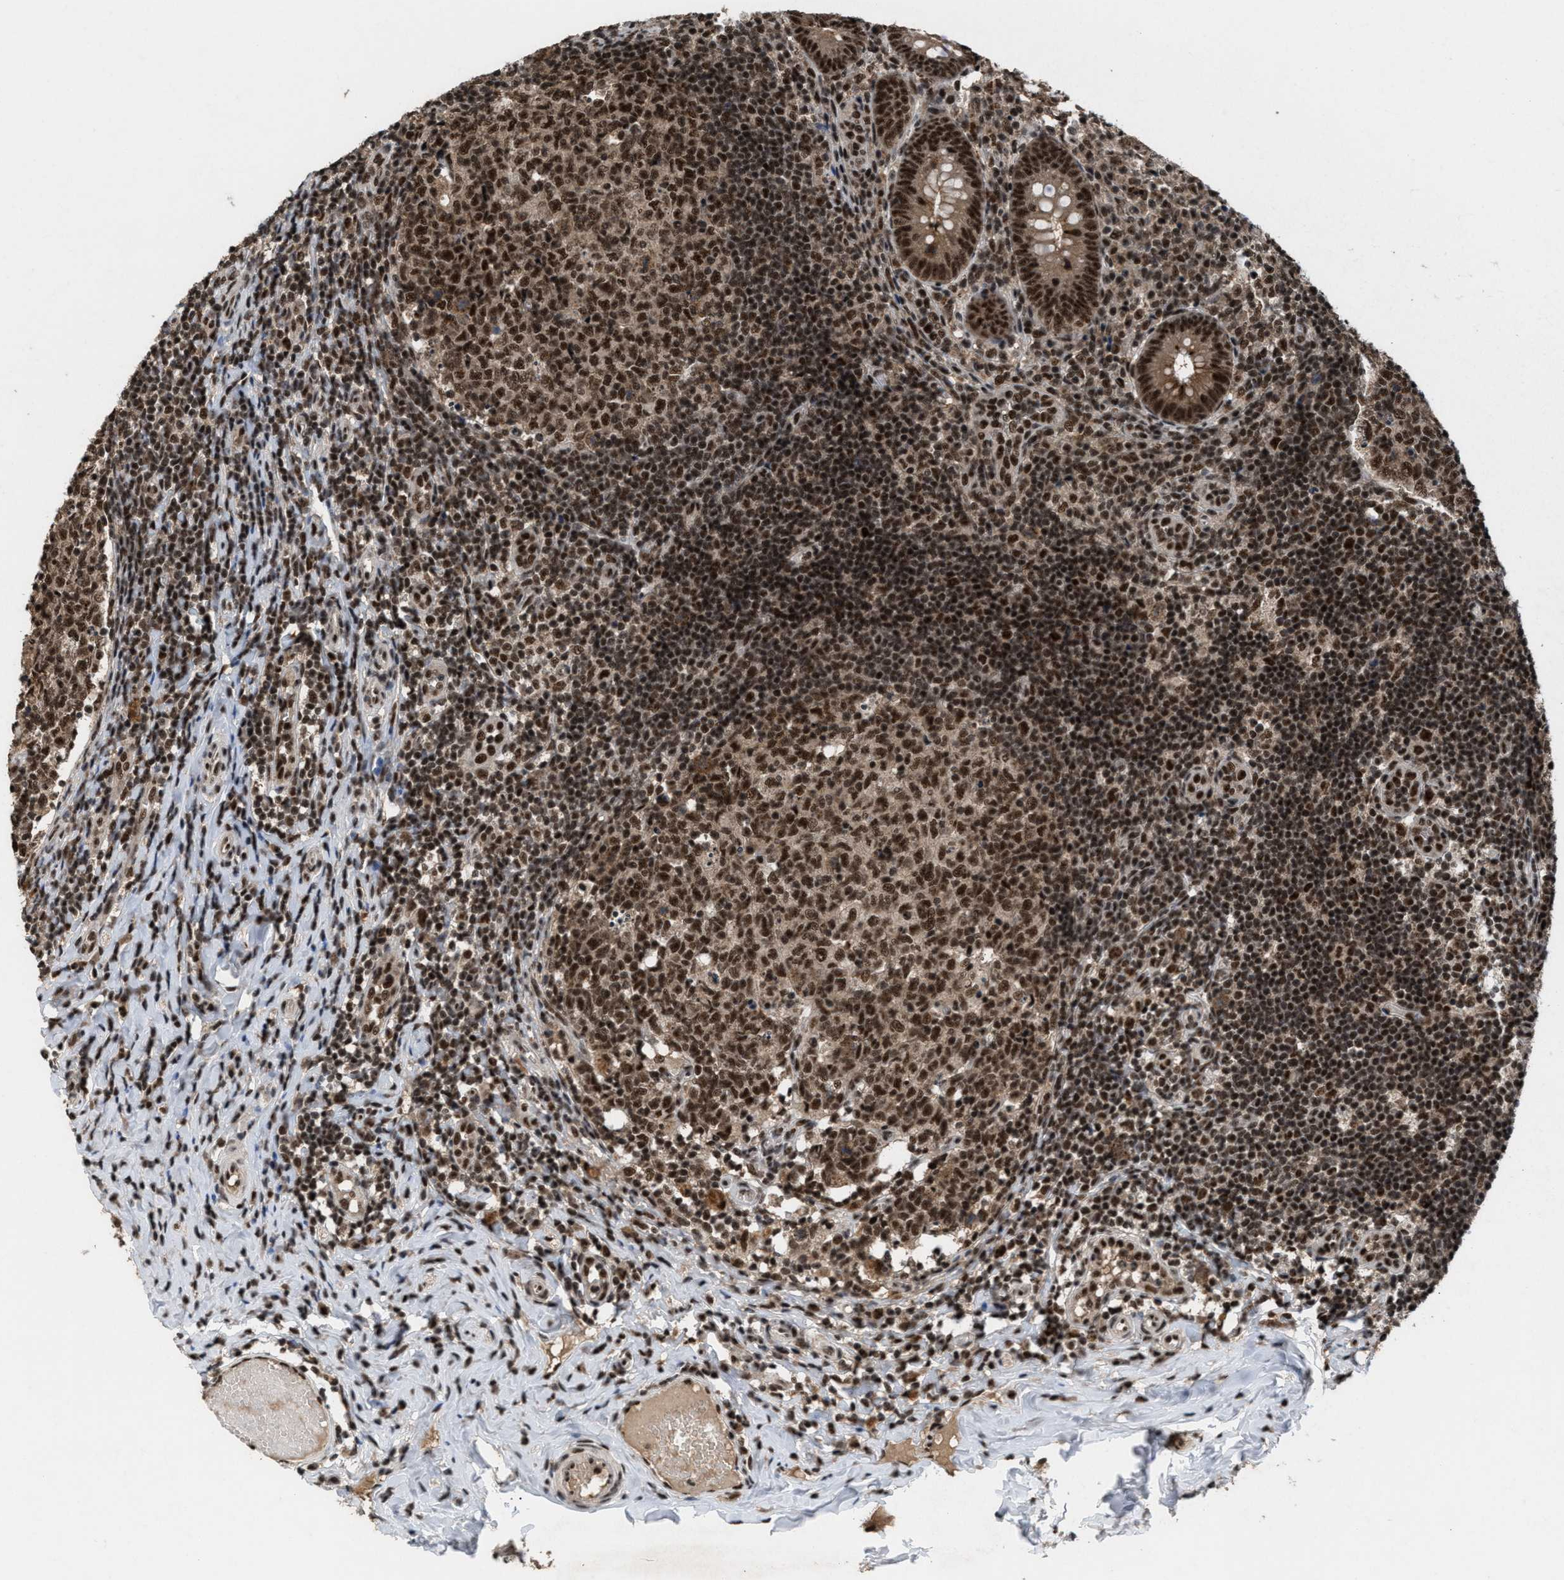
{"staining": {"intensity": "strong", "quantity": ">75%", "location": "cytoplasmic/membranous,nuclear"}, "tissue": "appendix", "cell_type": "Glandular cells", "image_type": "normal", "snomed": [{"axis": "morphology", "description": "Normal tissue, NOS"}, {"axis": "topography", "description": "Appendix"}], "caption": "Appendix stained for a protein displays strong cytoplasmic/membranous,nuclear positivity in glandular cells. (DAB IHC with brightfield microscopy, high magnification).", "gene": "PRPF4", "patient": {"sex": "male", "age": 8}}